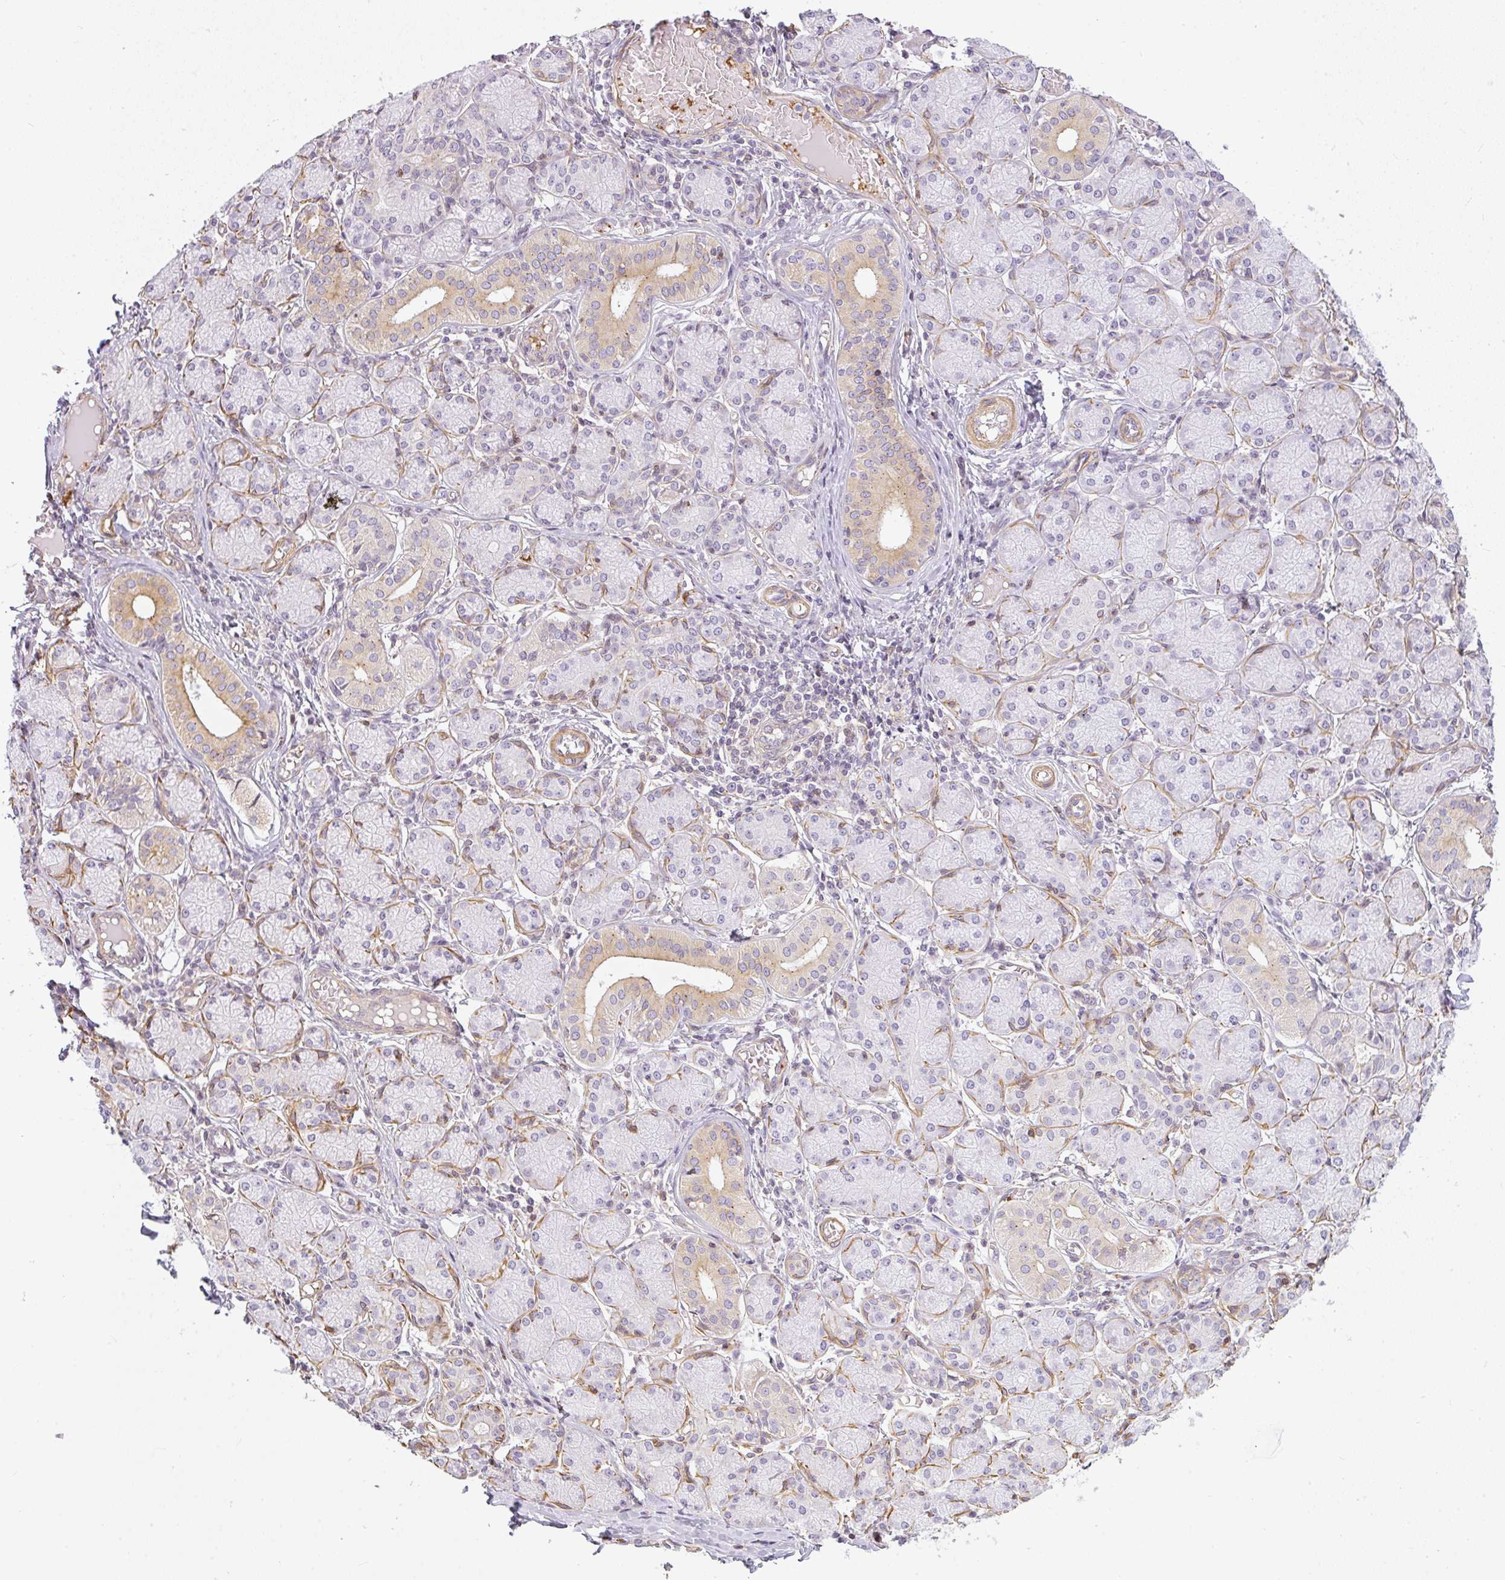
{"staining": {"intensity": "moderate", "quantity": "<25%", "location": "cytoplasmic/membranous"}, "tissue": "salivary gland", "cell_type": "Glandular cells", "image_type": "normal", "snomed": [{"axis": "morphology", "description": "Normal tissue, NOS"}, {"axis": "topography", "description": "Salivary gland"}], "caption": "Salivary gland stained for a protein (brown) exhibits moderate cytoplasmic/membranous positive staining in about <25% of glandular cells.", "gene": "SULF1", "patient": {"sex": "female", "age": 24}}